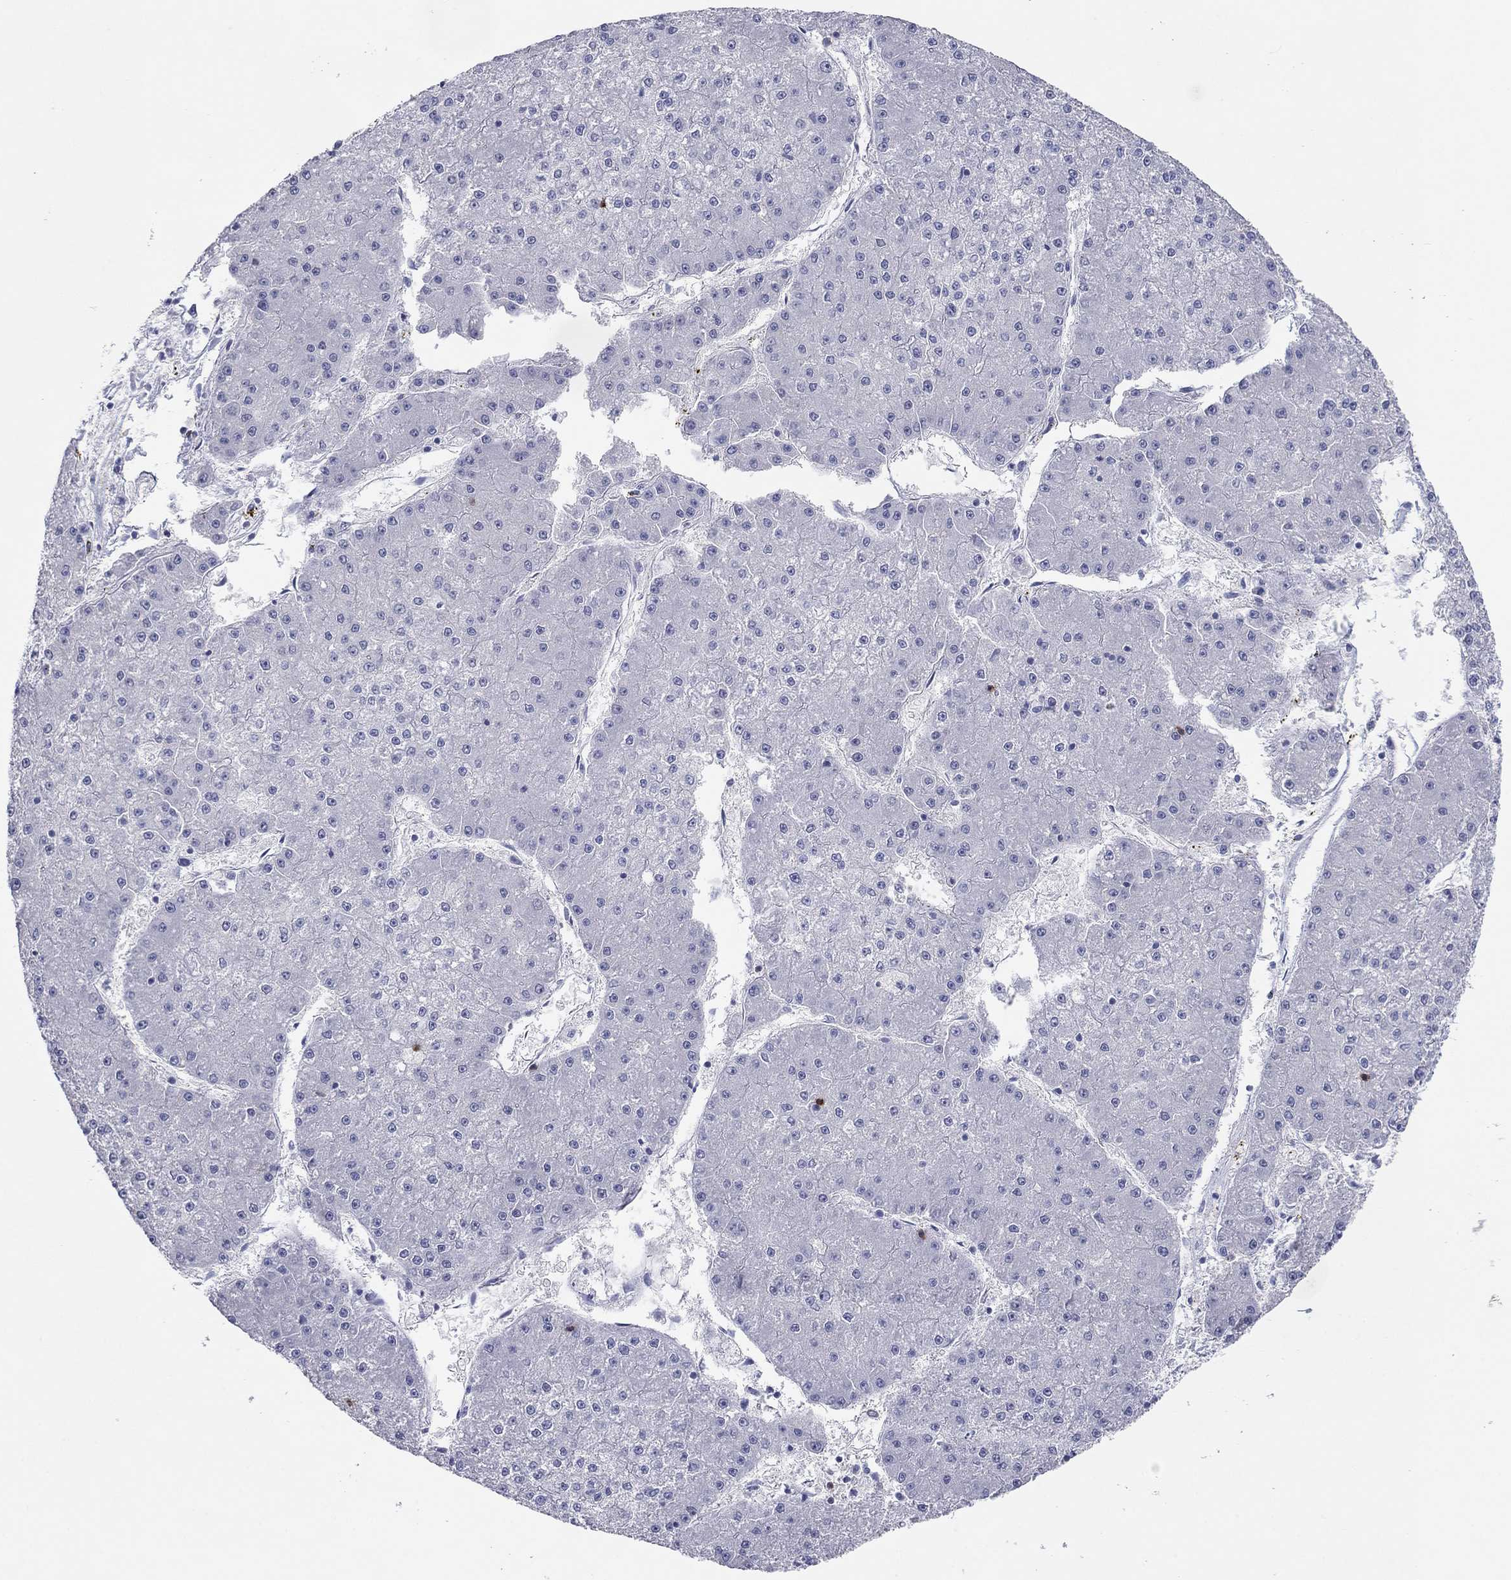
{"staining": {"intensity": "negative", "quantity": "none", "location": "none"}, "tissue": "liver cancer", "cell_type": "Tumor cells", "image_type": "cancer", "snomed": [{"axis": "morphology", "description": "Carcinoma, Hepatocellular, NOS"}, {"axis": "topography", "description": "Liver"}], "caption": "The photomicrograph displays no staining of tumor cells in liver cancer.", "gene": "ITGAE", "patient": {"sex": "male", "age": 73}}